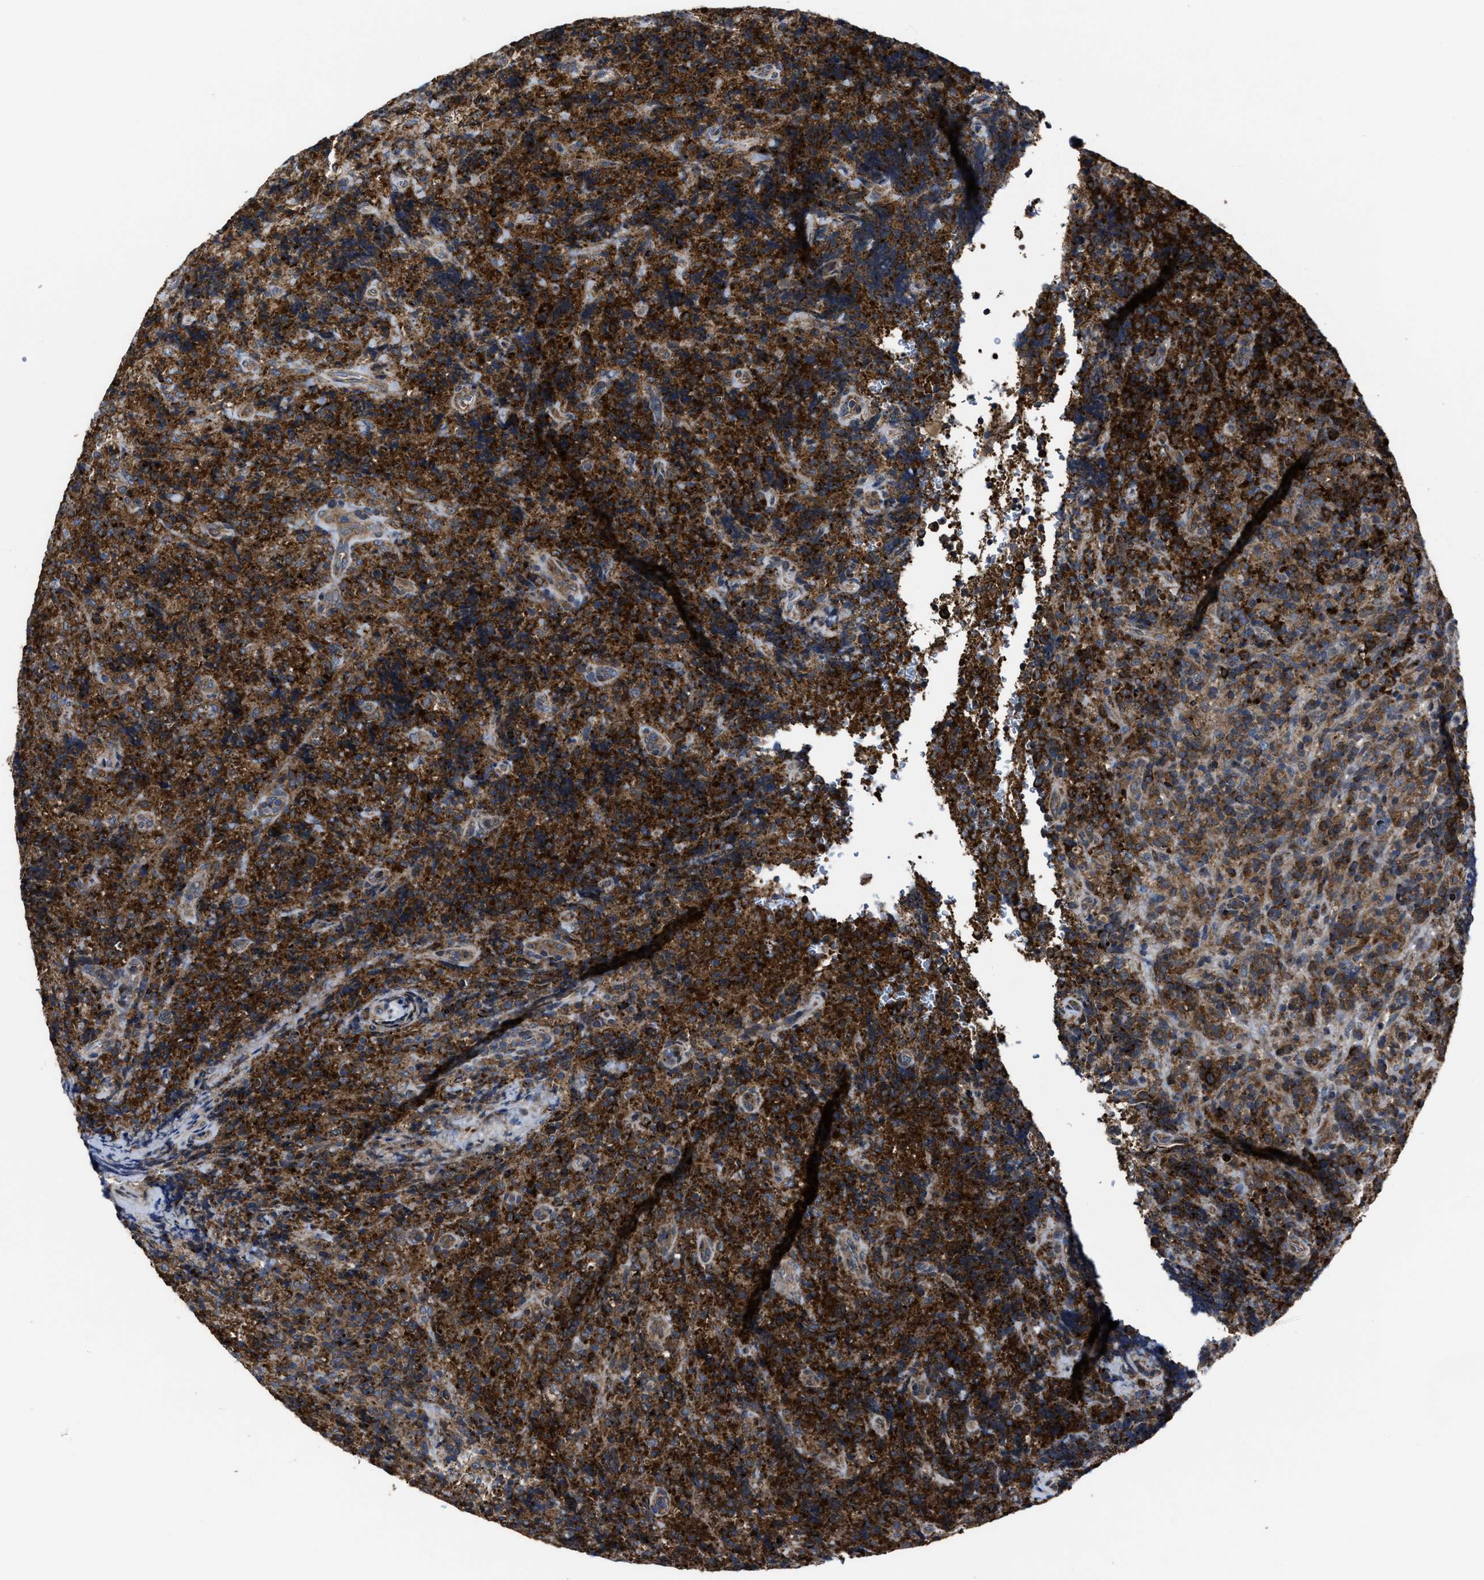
{"staining": {"intensity": "strong", "quantity": ">75%", "location": "cytoplasmic/membranous"}, "tissue": "lymphoma", "cell_type": "Tumor cells", "image_type": "cancer", "snomed": [{"axis": "morphology", "description": "Malignant lymphoma, non-Hodgkin's type, High grade"}, {"axis": "topography", "description": "Tonsil"}], "caption": "This image shows immunohistochemistry (IHC) staining of human malignant lymphoma, non-Hodgkin's type (high-grade), with high strong cytoplasmic/membranous expression in about >75% of tumor cells.", "gene": "PASK", "patient": {"sex": "female", "age": 36}}